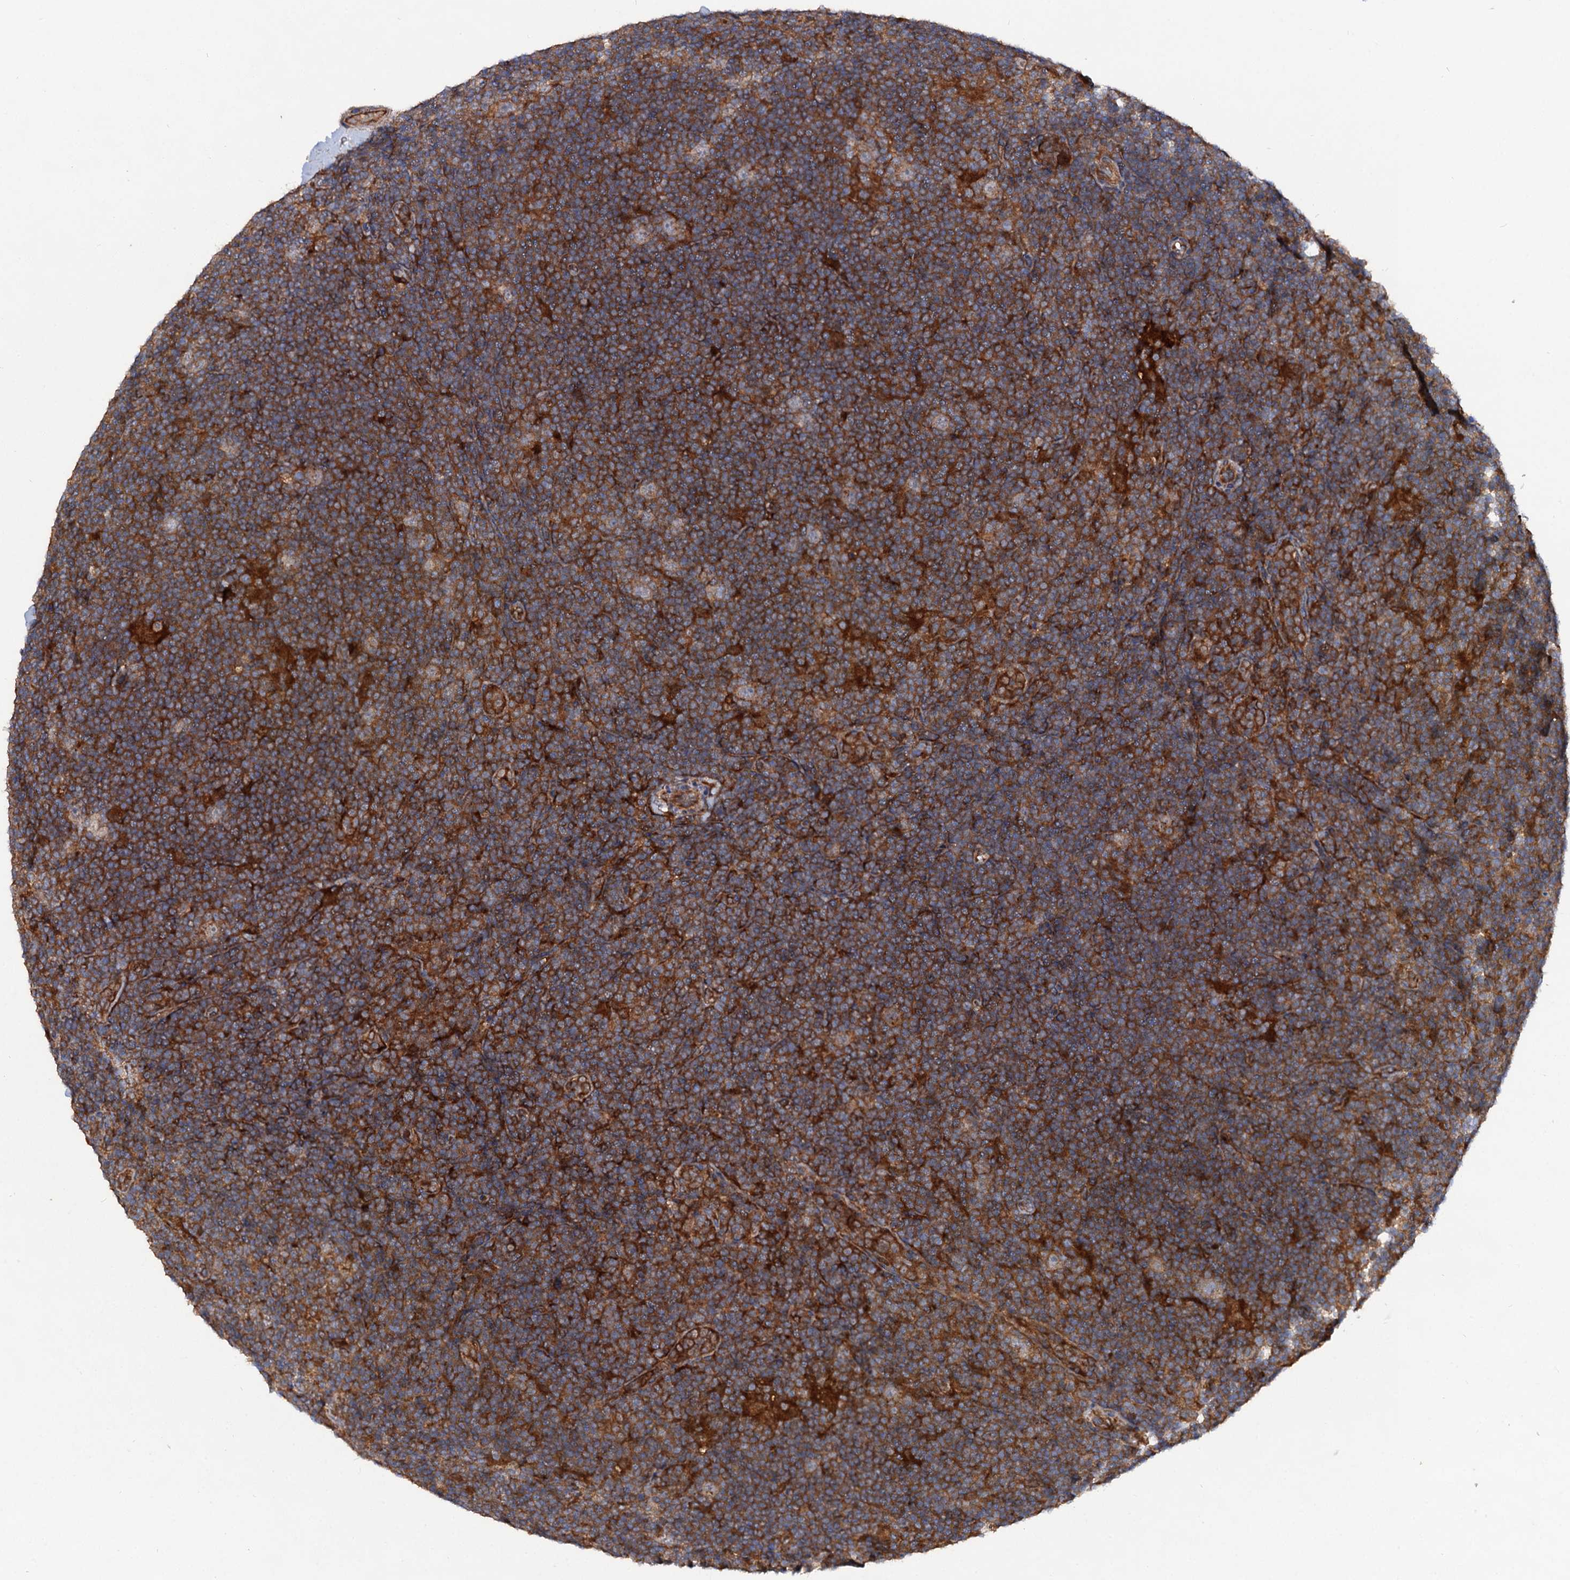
{"staining": {"intensity": "weak", "quantity": "<25%", "location": "cytoplasmic/membranous"}, "tissue": "lymphoma", "cell_type": "Tumor cells", "image_type": "cancer", "snomed": [{"axis": "morphology", "description": "Hodgkin's disease, NOS"}, {"axis": "topography", "description": "Lymph node"}], "caption": "Lymphoma stained for a protein using immunohistochemistry demonstrates no expression tumor cells.", "gene": "VPS29", "patient": {"sex": "female", "age": 57}}